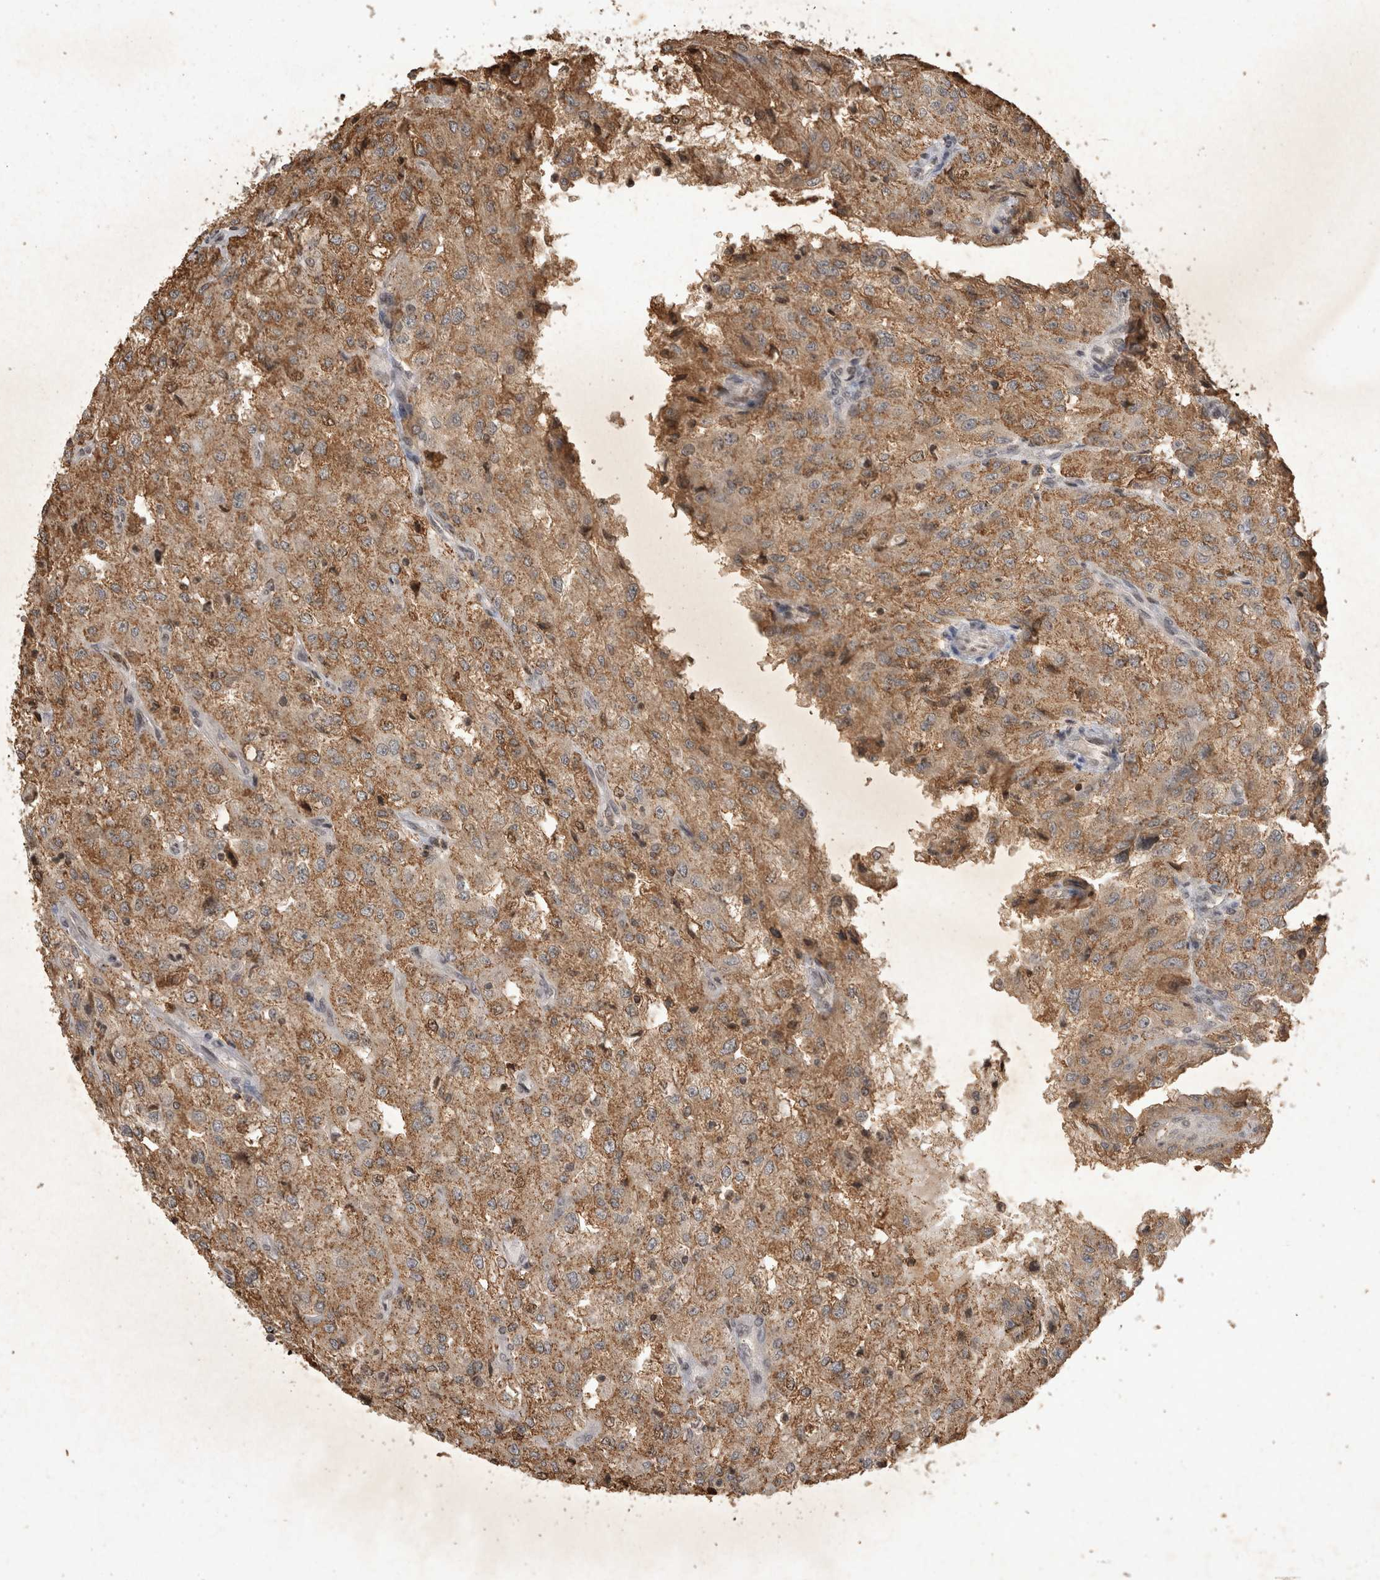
{"staining": {"intensity": "moderate", "quantity": ">75%", "location": "cytoplasmic/membranous"}, "tissue": "renal cancer", "cell_type": "Tumor cells", "image_type": "cancer", "snomed": [{"axis": "morphology", "description": "Adenocarcinoma, NOS"}, {"axis": "topography", "description": "Kidney"}], "caption": "An image showing moderate cytoplasmic/membranous expression in approximately >75% of tumor cells in renal cancer (adenocarcinoma), as visualized by brown immunohistochemical staining.", "gene": "HRK", "patient": {"sex": "female", "age": 54}}